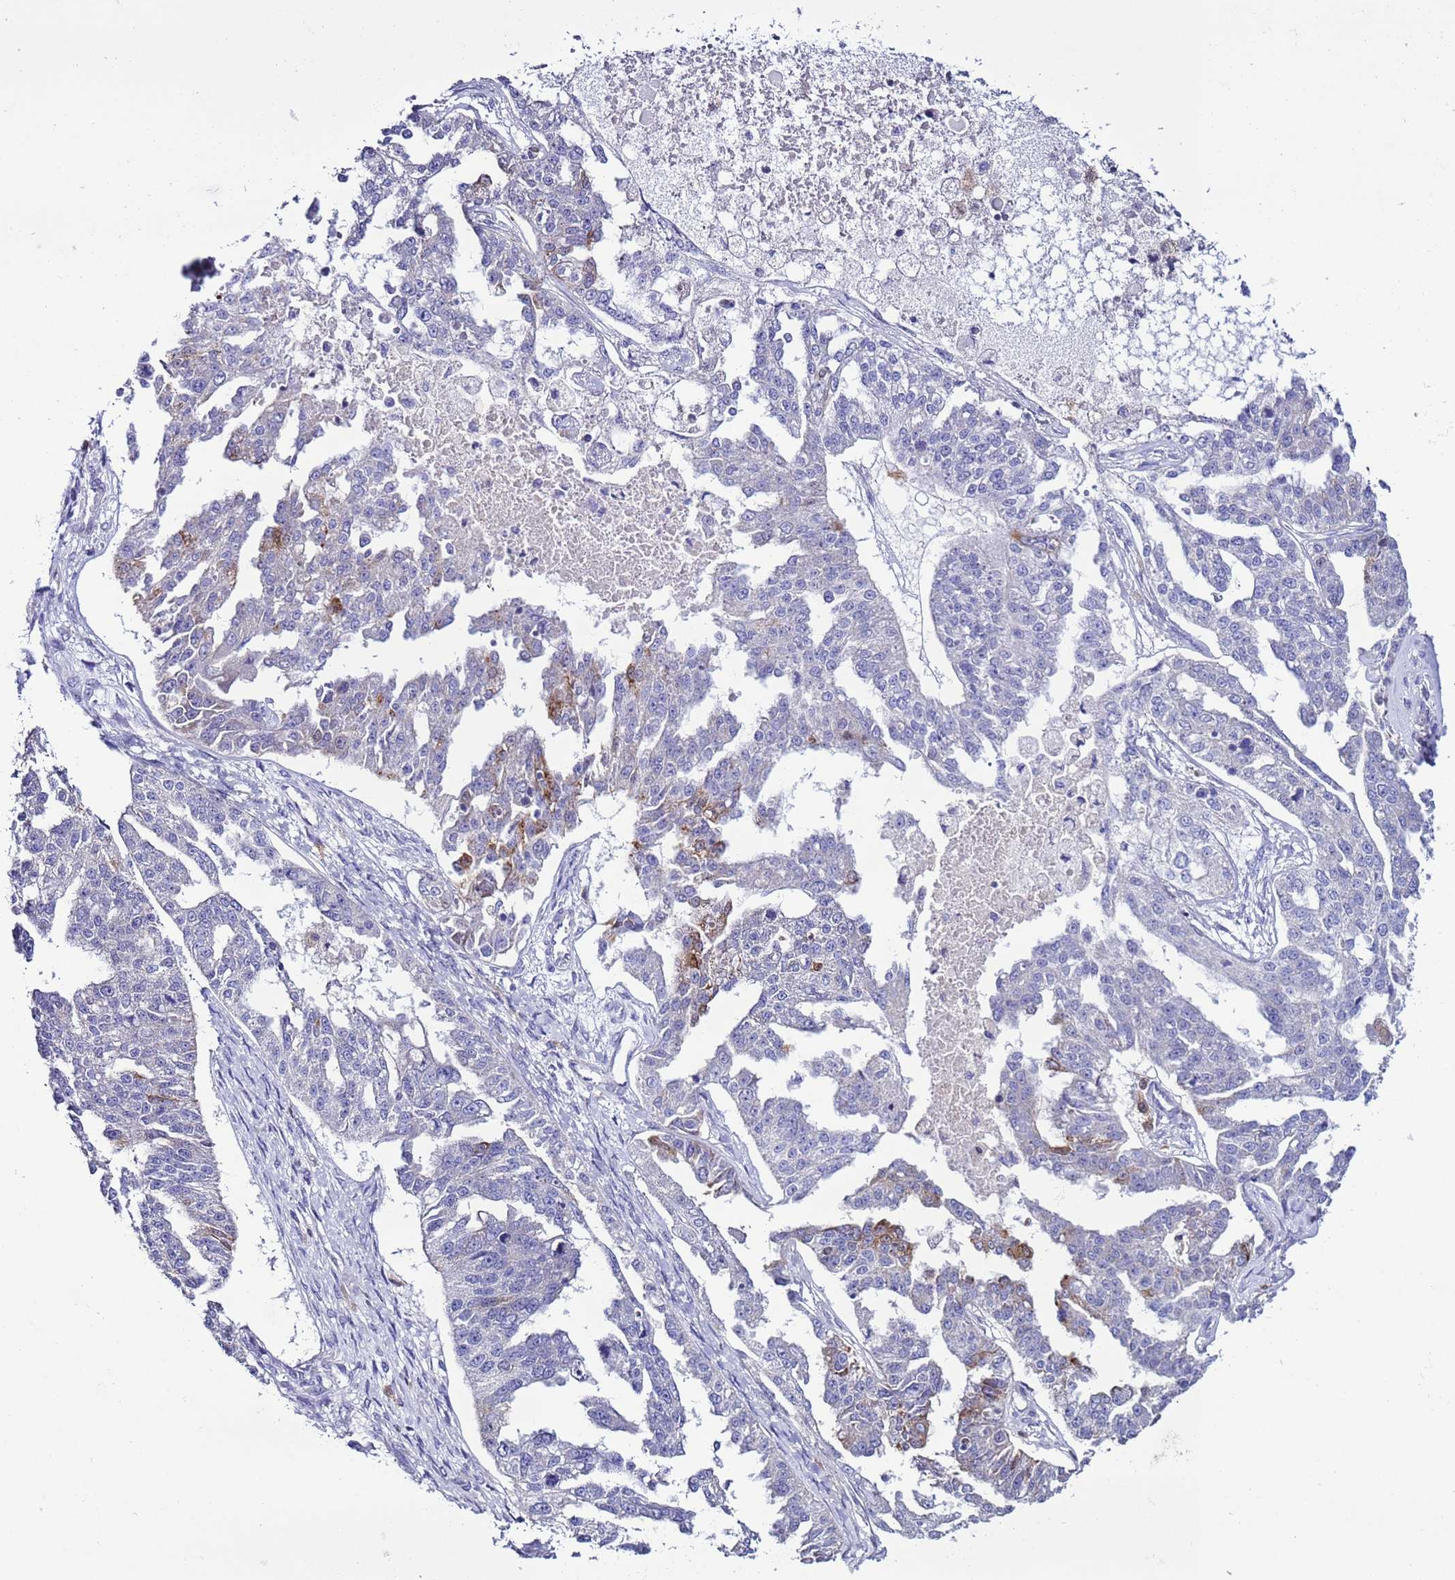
{"staining": {"intensity": "negative", "quantity": "none", "location": "none"}, "tissue": "ovarian cancer", "cell_type": "Tumor cells", "image_type": "cancer", "snomed": [{"axis": "morphology", "description": "Cystadenocarcinoma, serous, NOS"}, {"axis": "topography", "description": "Ovary"}], "caption": "Human ovarian cancer stained for a protein using IHC displays no positivity in tumor cells.", "gene": "SPCS1", "patient": {"sex": "female", "age": 58}}